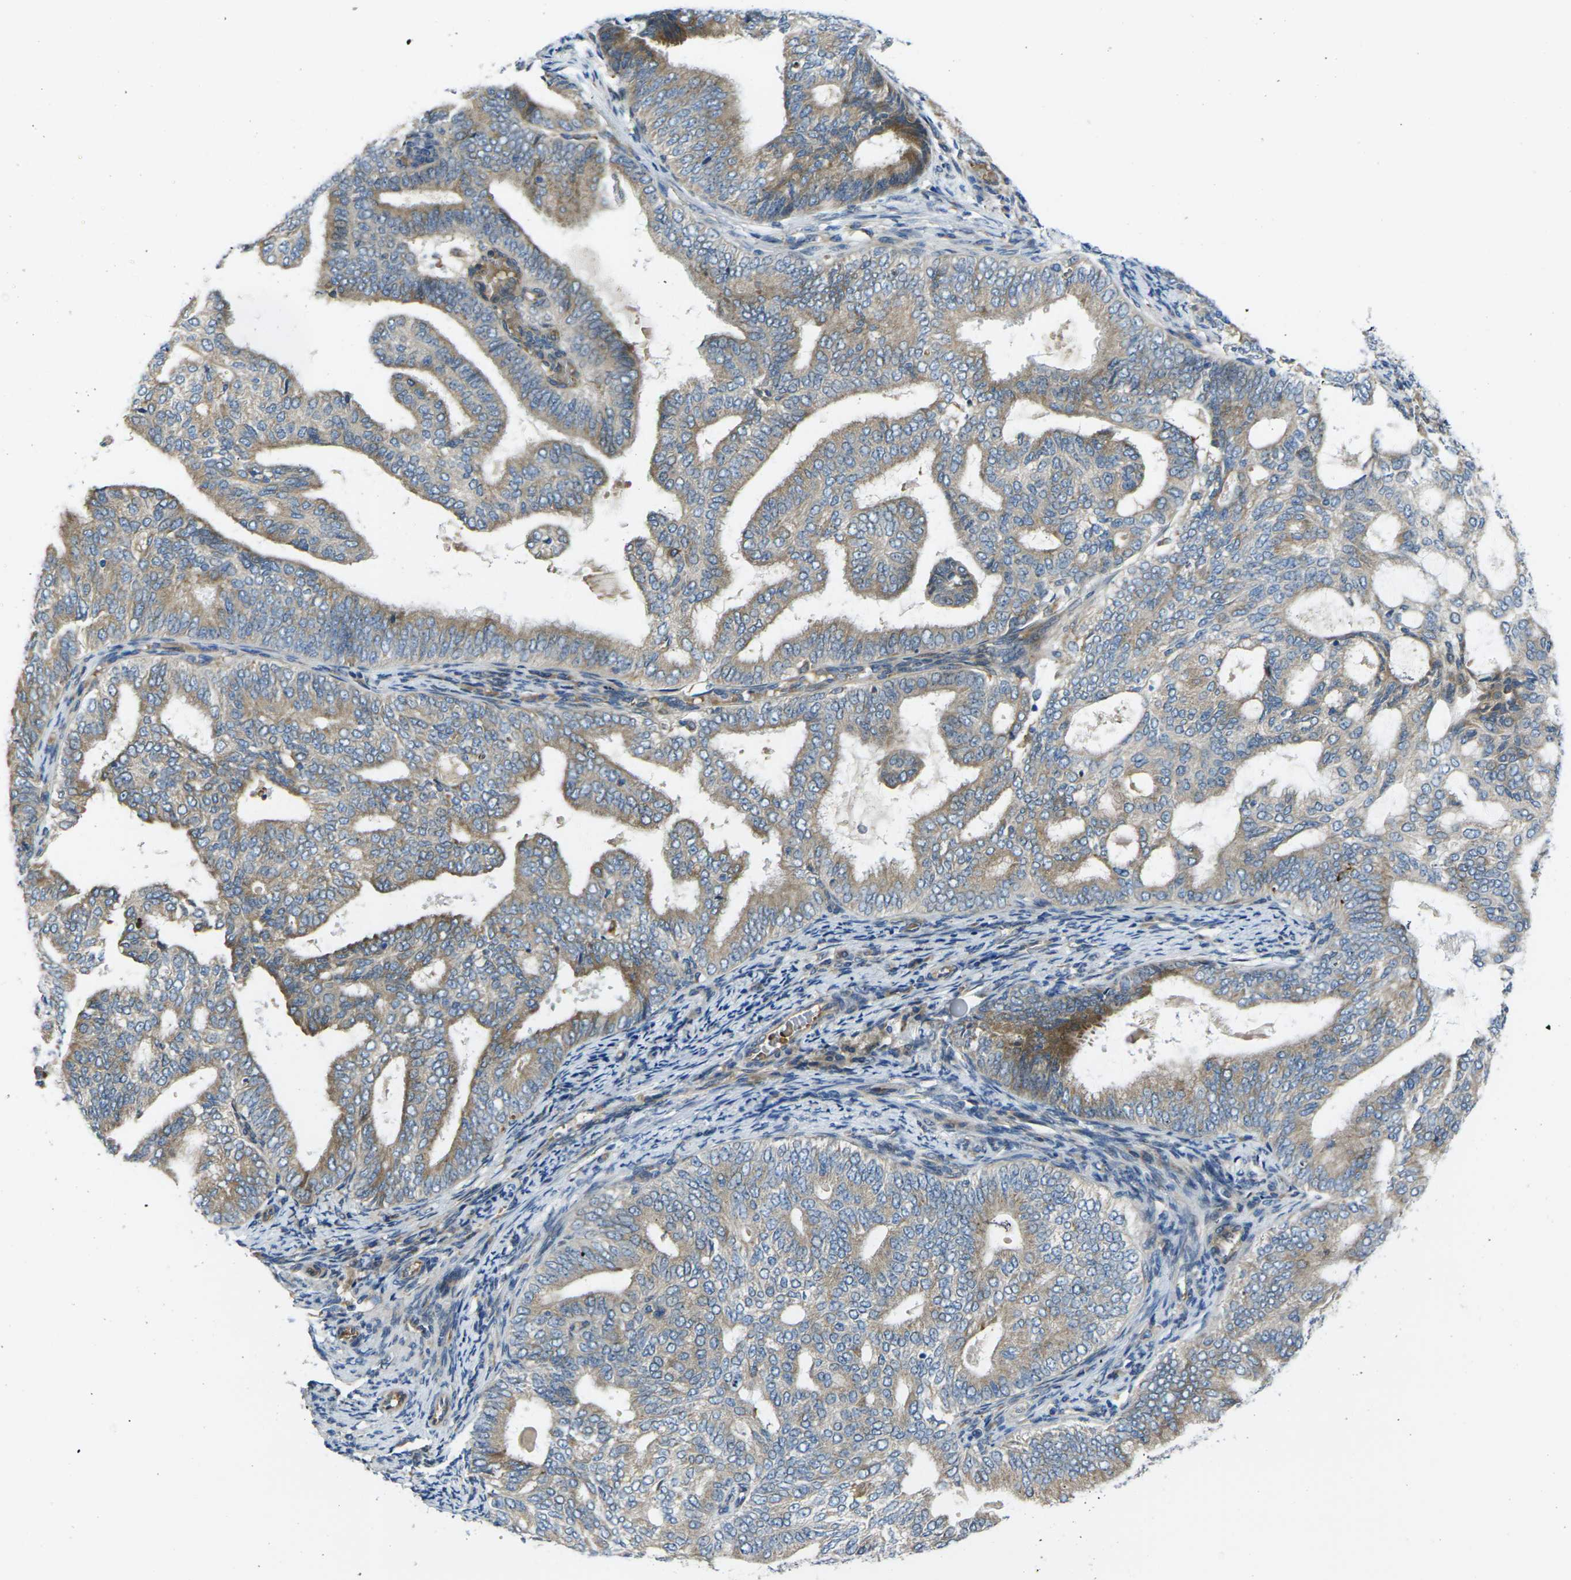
{"staining": {"intensity": "weak", "quantity": ">75%", "location": "cytoplasmic/membranous"}, "tissue": "endometrial cancer", "cell_type": "Tumor cells", "image_type": "cancer", "snomed": [{"axis": "morphology", "description": "Adenocarcinoma, NOS"}, {"axis": "topography", "description": "Endometrium"}], "caption": "Tumor cells display low levels of weak cytoplasmic/membranous staining in about >75% of cells in endometrial cancer.", "gene": "FZD1", "patient": {"sex": "female", "age": 58}}